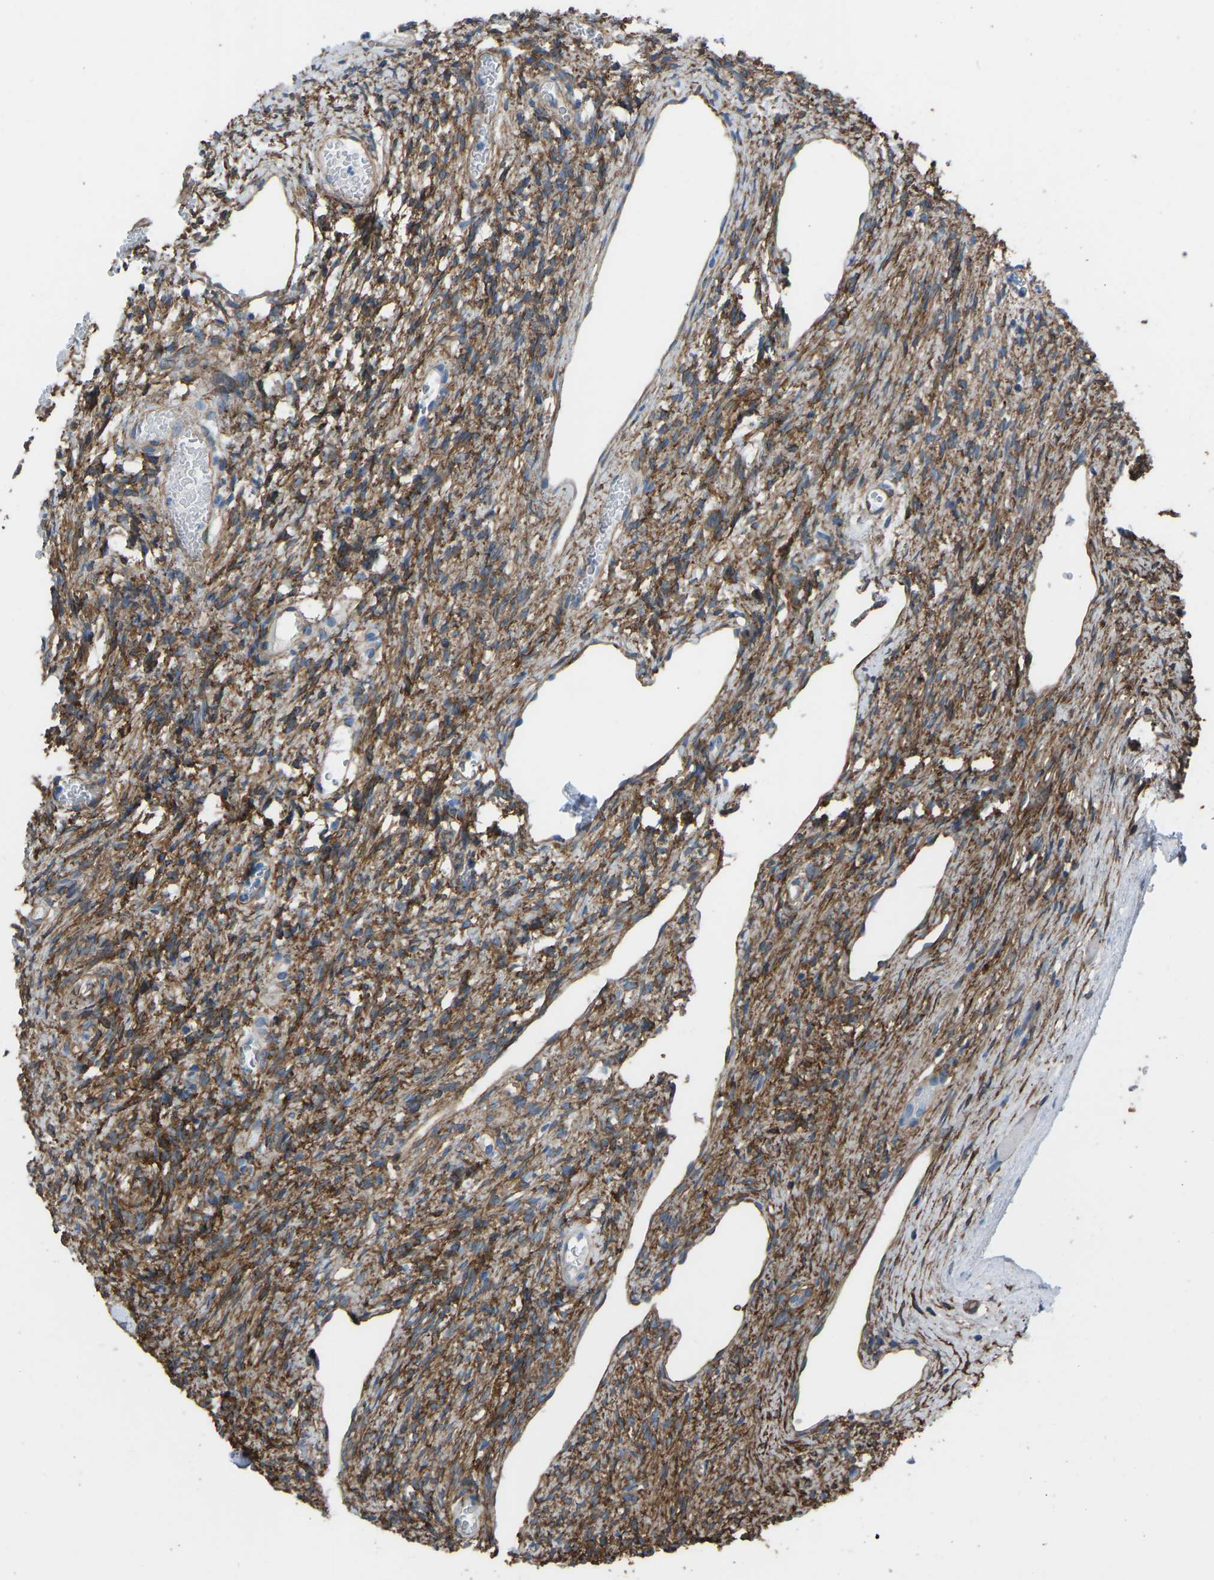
{"staining": {"intensity": "strong", "quantity": "25%-75%", "location": "cytoplasmic/membranous"}, "tissue": "ovary", "cell_type": "Ovarian stroma cells", "image_type": "normal", "snomed": [{"axis": "morphology", "description": "Normal tissue, NOS"}, {"axis": "topography", "description": "Ovary"}], "caption": "Protein staining of unremarkable ovary reveals strong cytoplasmic/membranous expression in about 25%-75% of ovarian stroma cells.", "gene": "MYH10", "patient": {"sex": "female", "age": 33}}